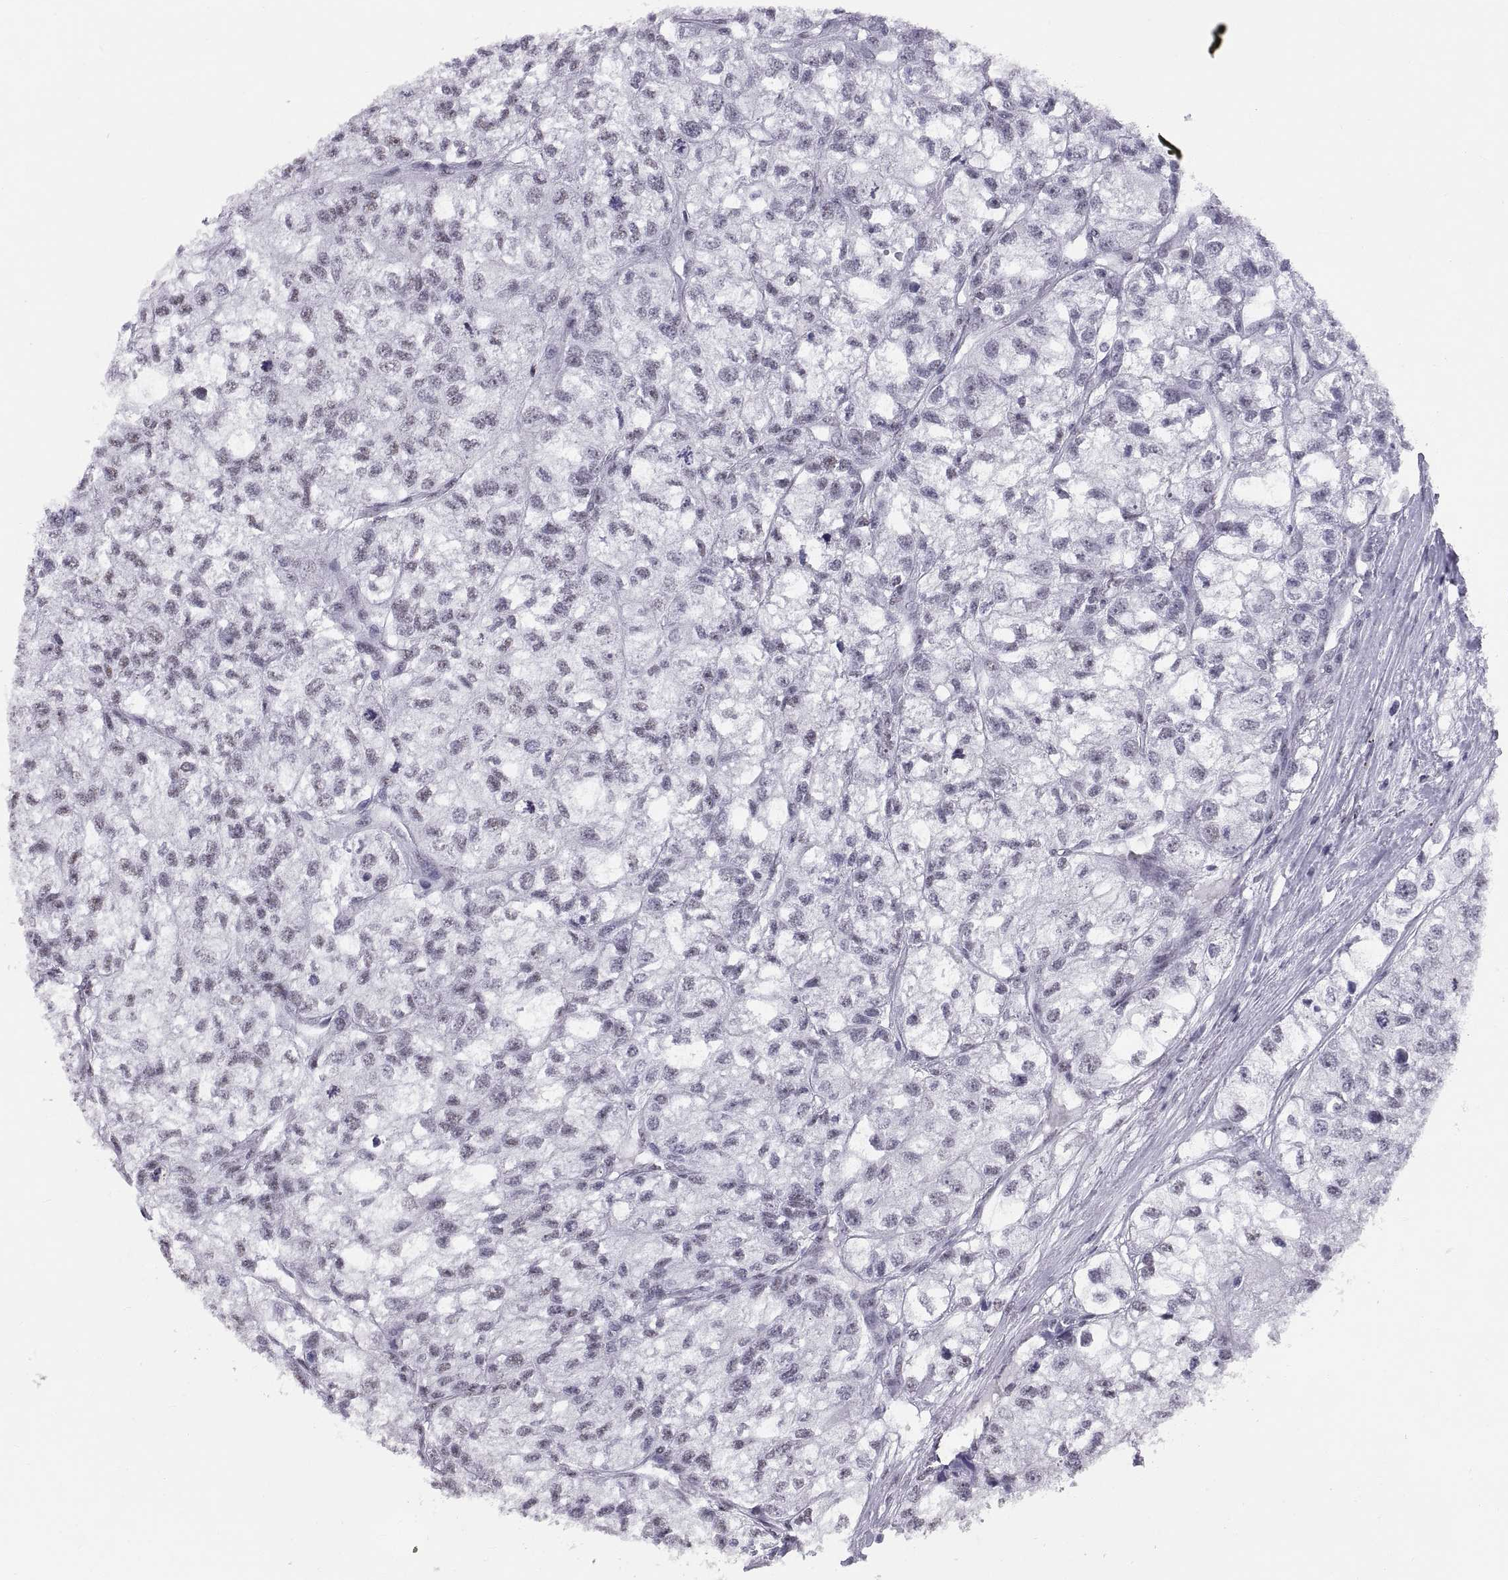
{"staining": {"intensity": "negative", "quantity": "none", "location": "none"}, "tissue": "renal cancer", "cell_type": "Tumor cells", "image_type": "cancer", "snomed": [{"axis": "morphology", "description": "Adenocarcinoma, NOS"}, {"axis": "topography", "description": "Kidney"}], "caption": "Histopathology image shows no protein staining in tumor cells of renal adenocarcinoma tissue.", "gene": "NEUROD6", "patient": {"sex": "male", "age": 56}}